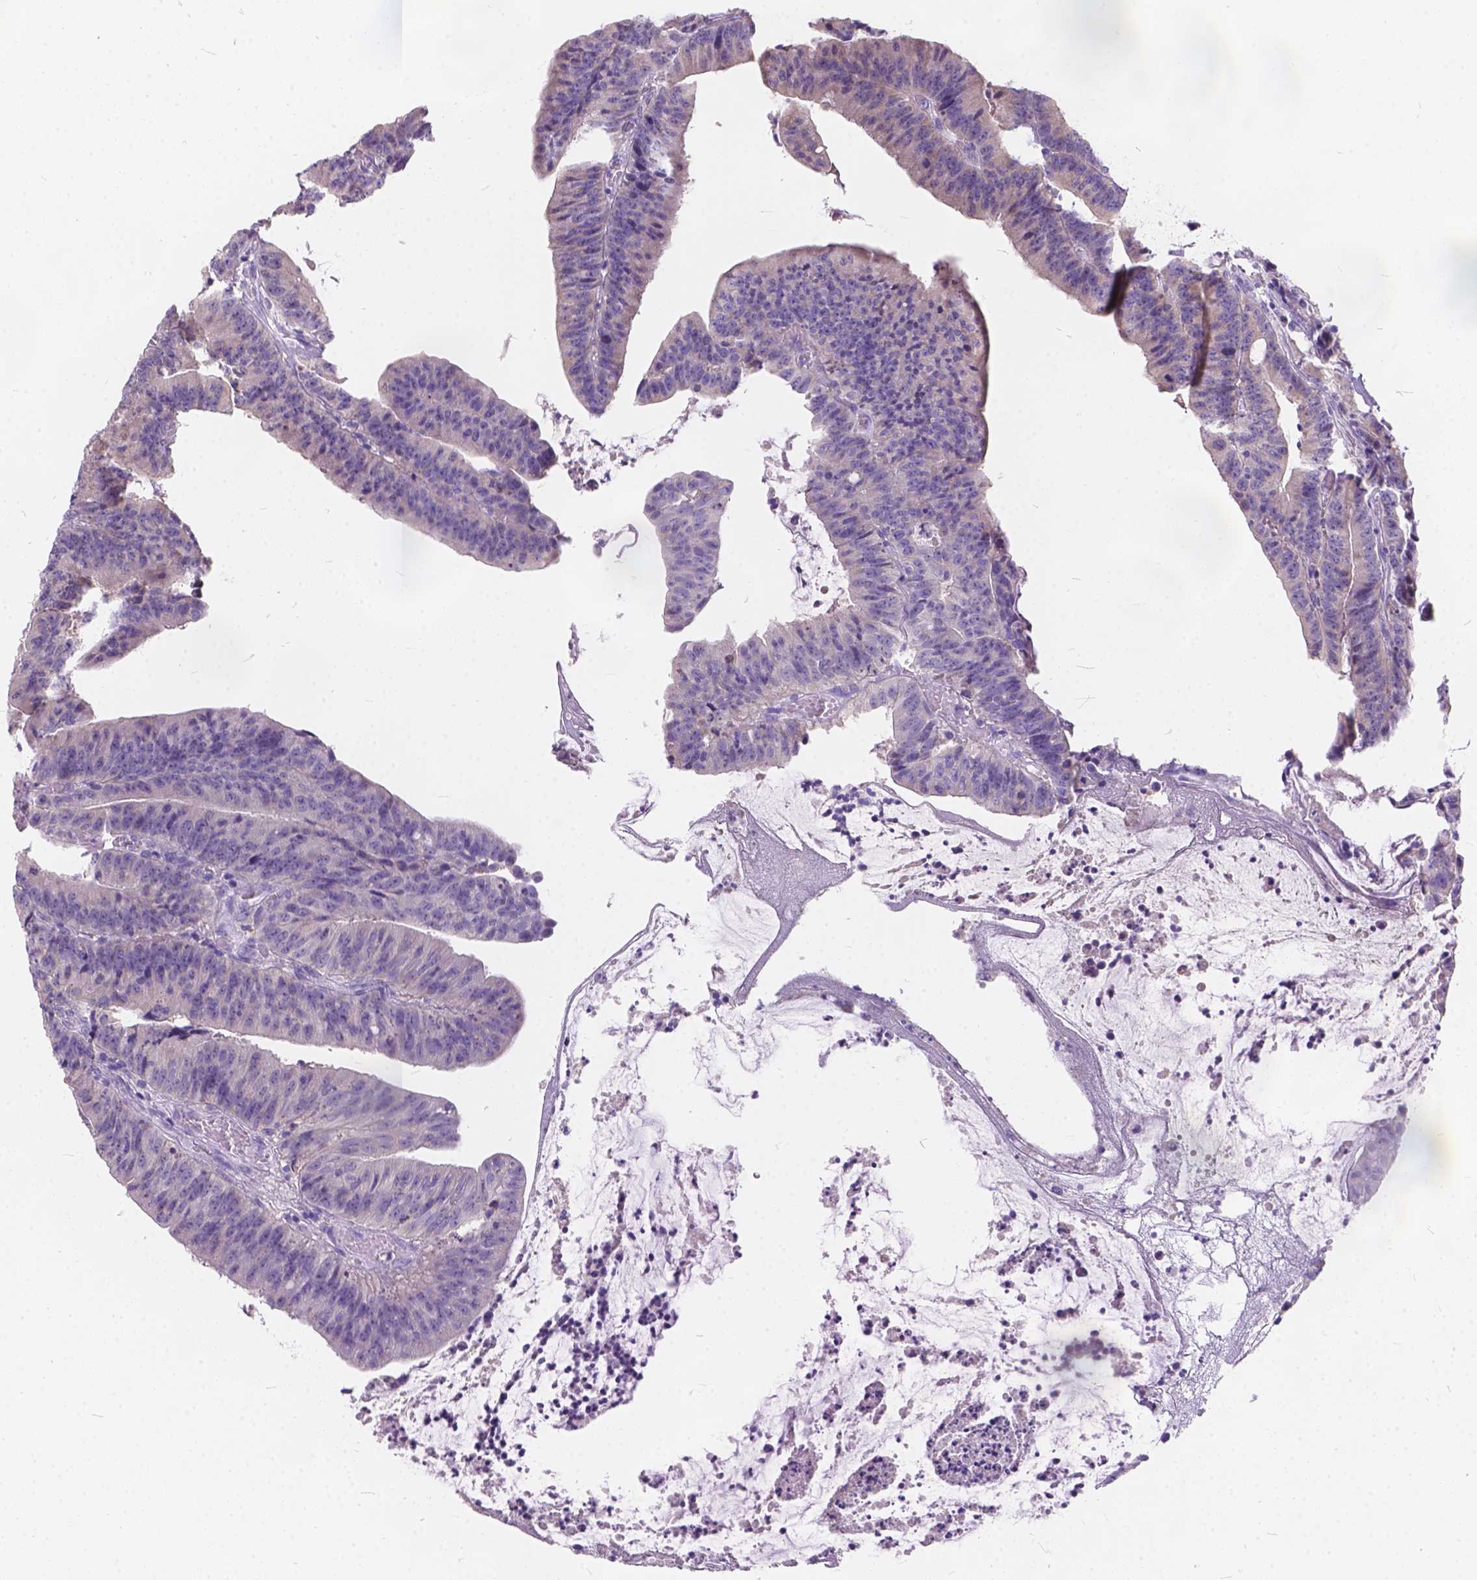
{"staining": {"intensity": "negative", "quantity": "none", "location": "none"}, "tissue": "colorectal cancer", "cell_type": "Tumor cells", "image_type": "cancer", "snomed": [{"axis": "morphology", "description": "Adenocarcinoma, NOS"}, {"axis": "topography", "description": "Colon"}], "caption": "Micrograph shows no protein positivity in tumor cells of colorectal cancer tissue.", "gene": "PEX11G", "patient": {"sex": "female", "age": 78}}